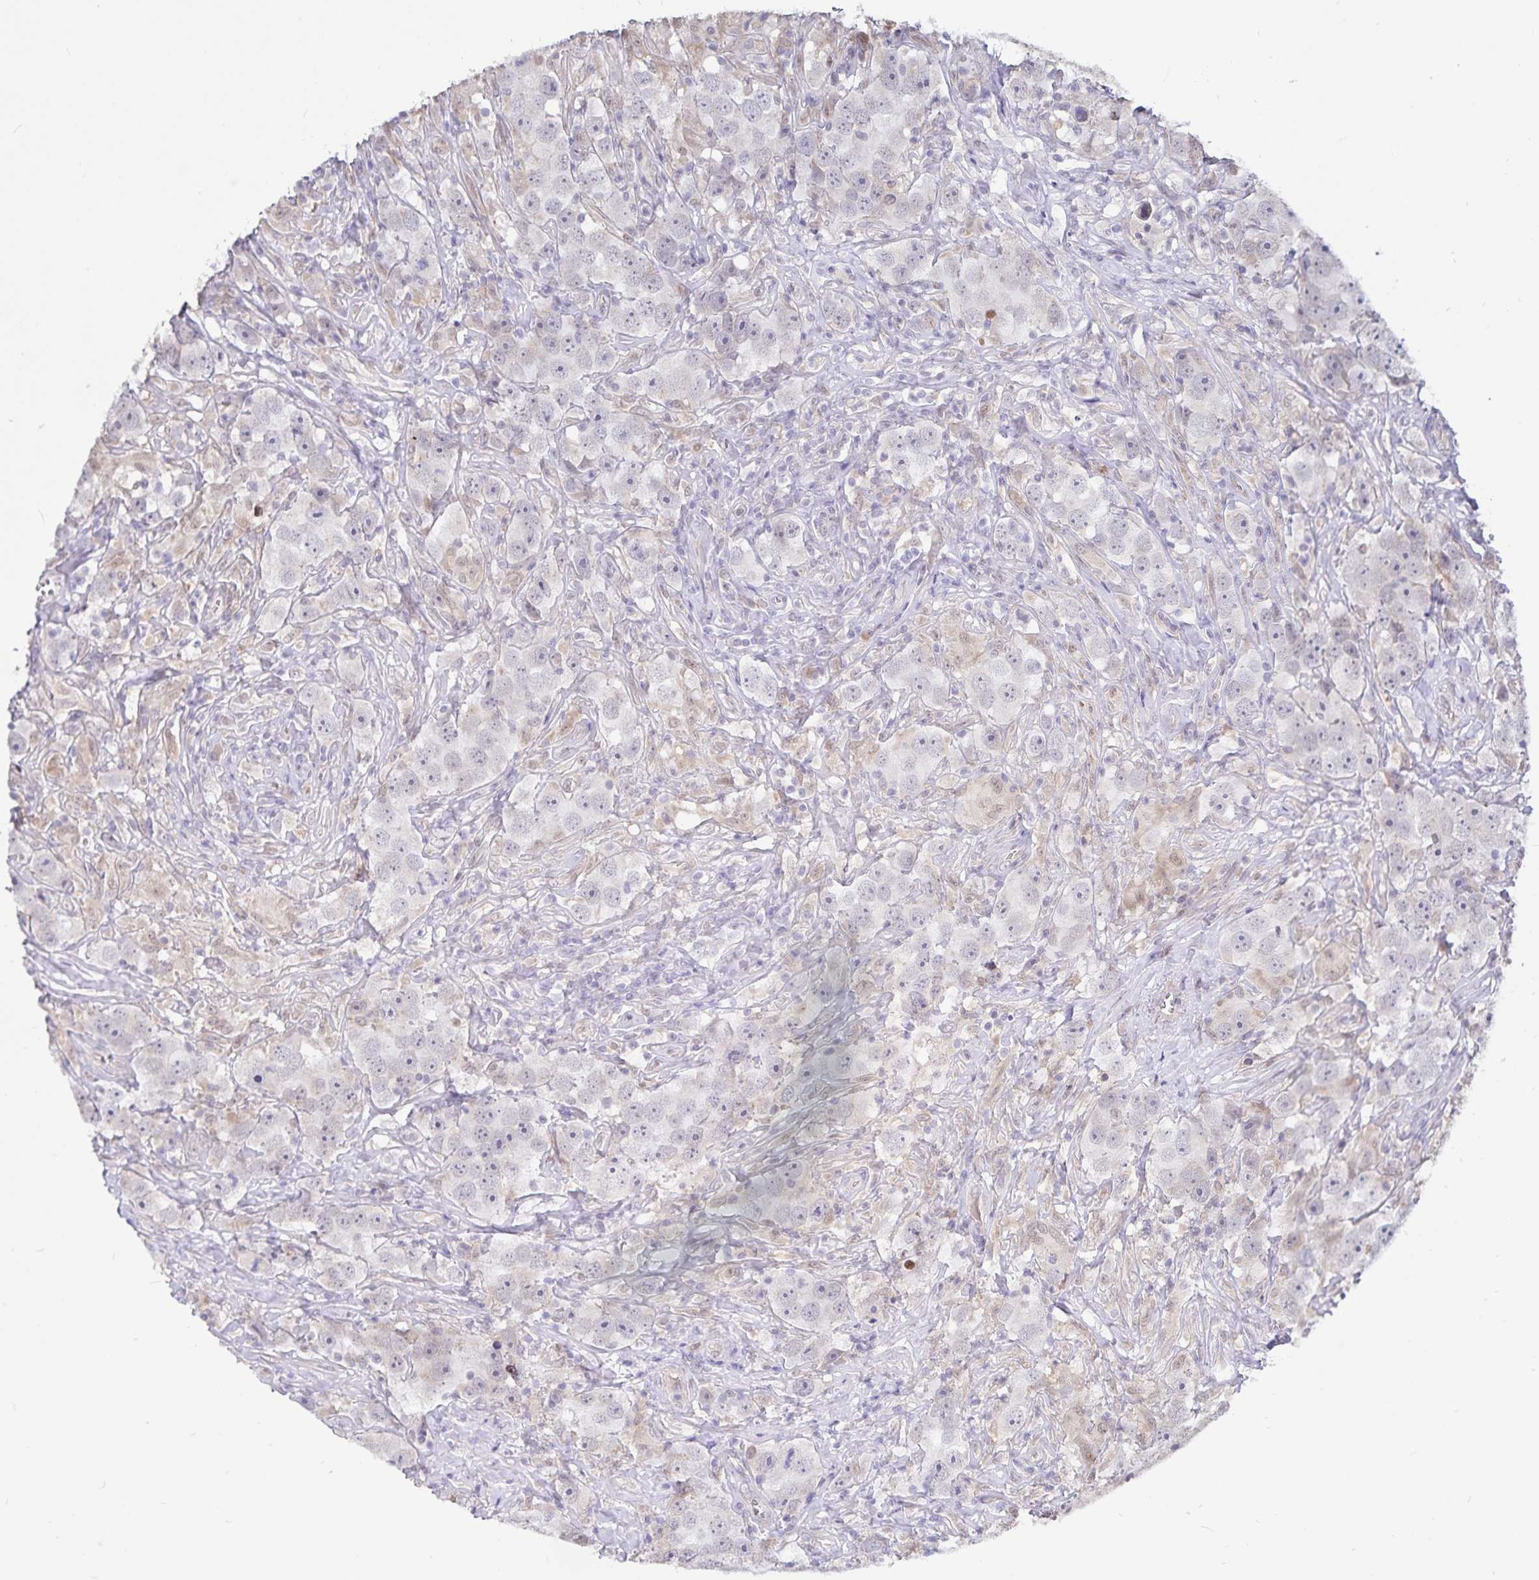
{"staining": {"intensity": "negative", "quantity": "none", "location": "none"}, "tissue": "testis cancer", "cell_type": "Tumor cells", "image_type": "cancer", "snomed": [{"axis": "morphology", "description": "Seminoma, NOS"}, {"axis": "topography", "description": "Testis"}], "caption": "High magnification brightfield microscopy of testis cancer stained with DAB (3,3'-diaminobenzidine) (brown) and counterstained with hematoxylin (blue): tumor cells show no significant positivity.", "gene": "ATP2A2", "patient": {"sex": "male", "age": 49}}